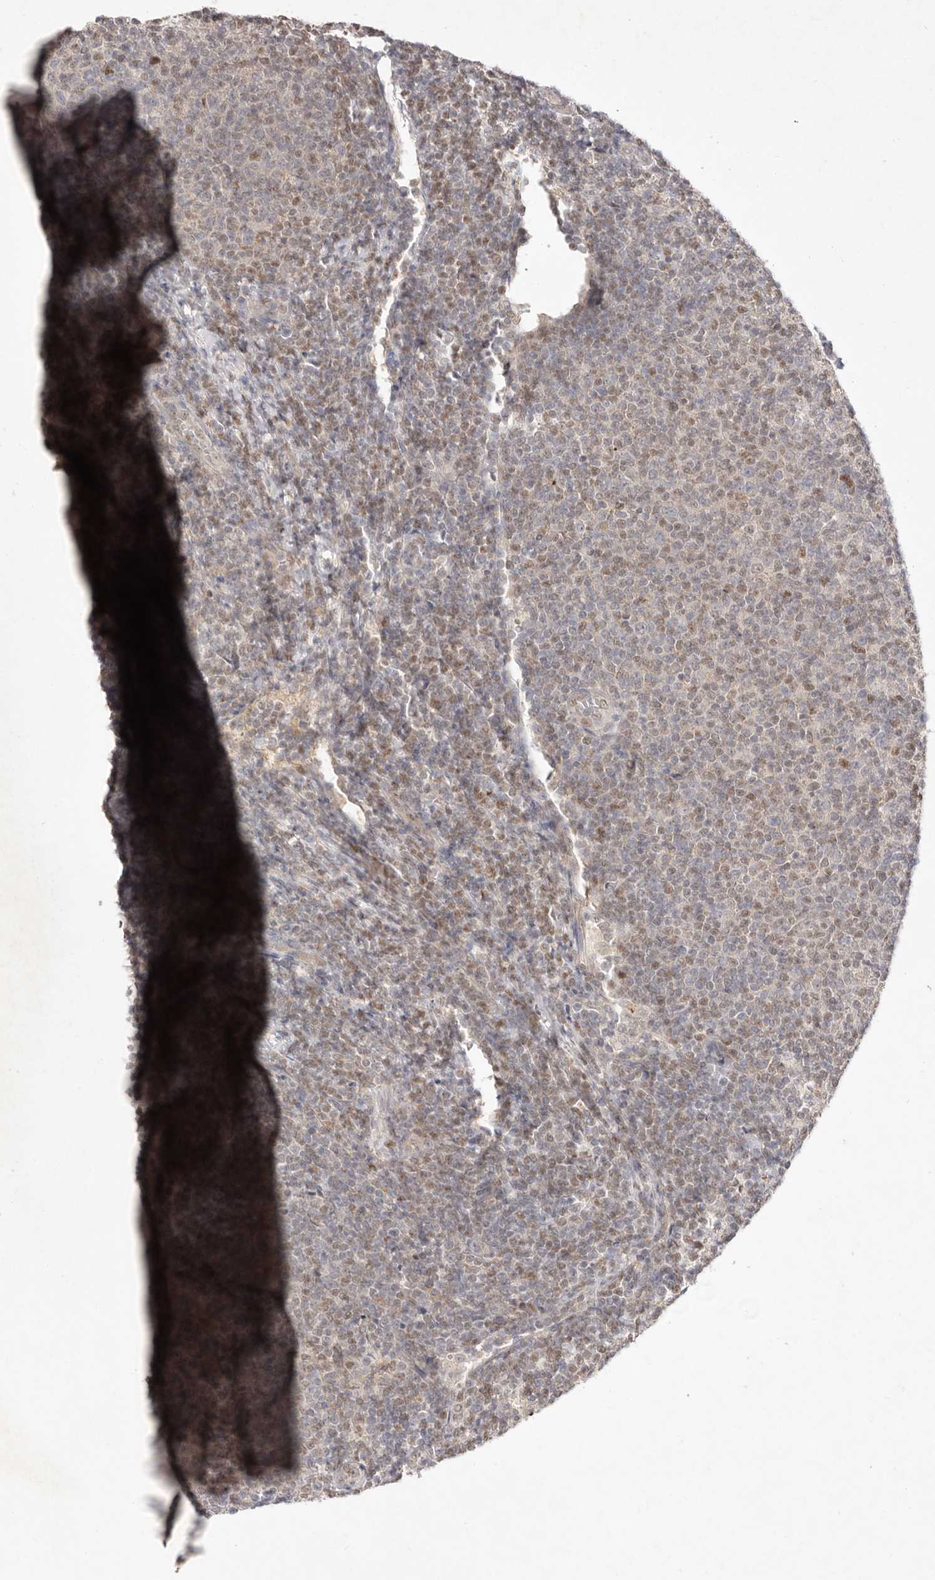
{"staining": {"intensity": "moderate", "quantity": "25%-75%", "location": "nuclear"}, "tissue": "lymphoma", "cell_type": "Tumor cells", "image_type": "cancer", "snomed": [{"axis": "morphology", "description": "Malignant lymphoma, non-Hodgkin's type, Low grade"}, {"axis": "topography", "description": "Lymph node"}], "caption": "Tumor cells exhibit medium levels of moderate nuclear staining in about 25%-75% of cells in human lymphoma. (DAB (3,3'-diaminobenzidine) IHC with brightfield microscopy, high magnification).", "gene": "TADA1", "patient": {"sex": "male", "age": 66}}